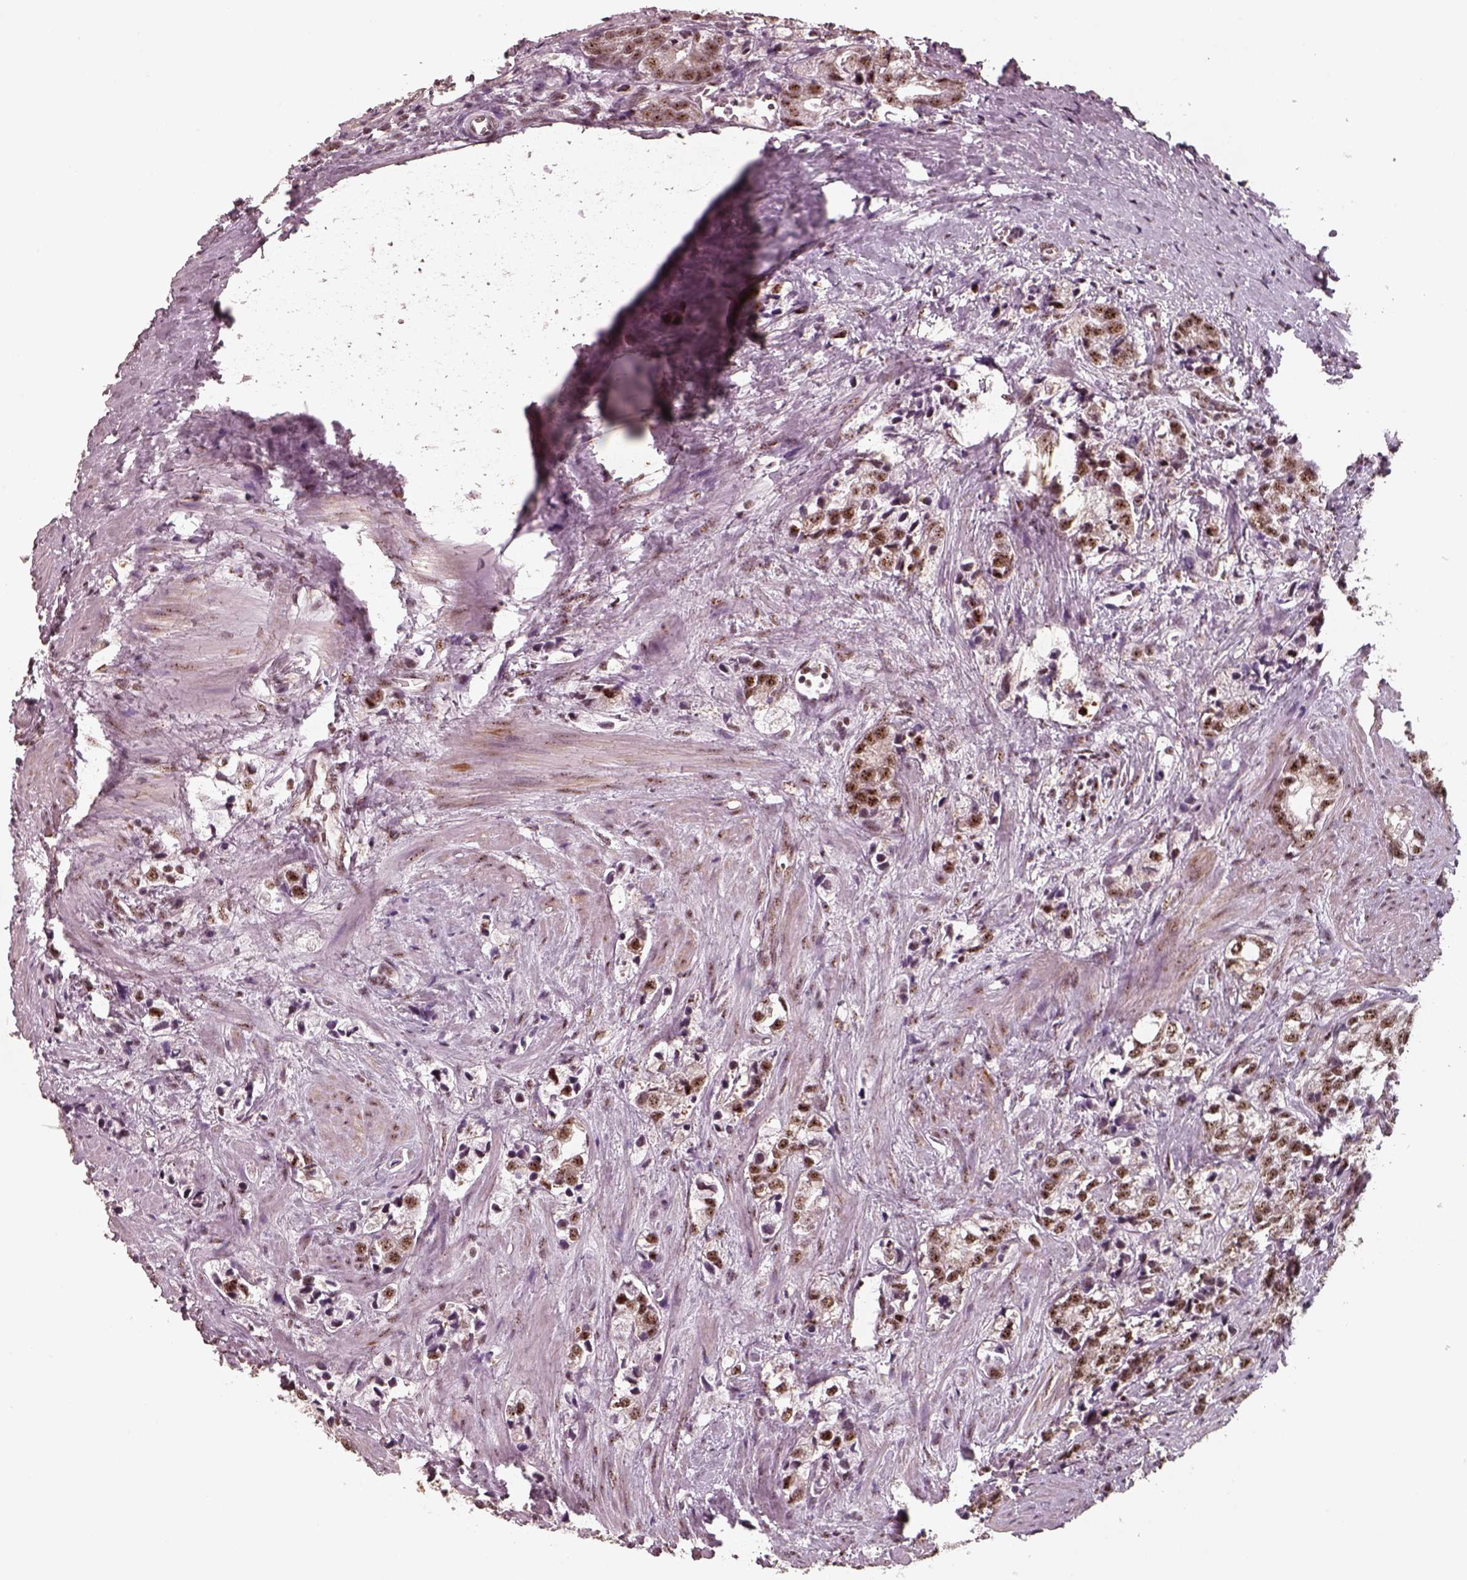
{"staining": {"intensity": "strong", "quantity": ">75%", "location": "nuclear"}, "tissue": "prostate cancer", "cell_type": "Tumor cells", "image_type": "cancer", "snomed": [{"axis": "morphology", "description": "Adenocarcinoma, NOS"}, {"axis": "topography", "description": "Prostate and seminal vesicle, NOS"}], "caption": "Strong nuclear protein expression is seen in about >75% of tumor cells in prostate adenocarcinoma.", "gene": "ATXN7L3", "patient": {"sex": "male", "age": 63}}